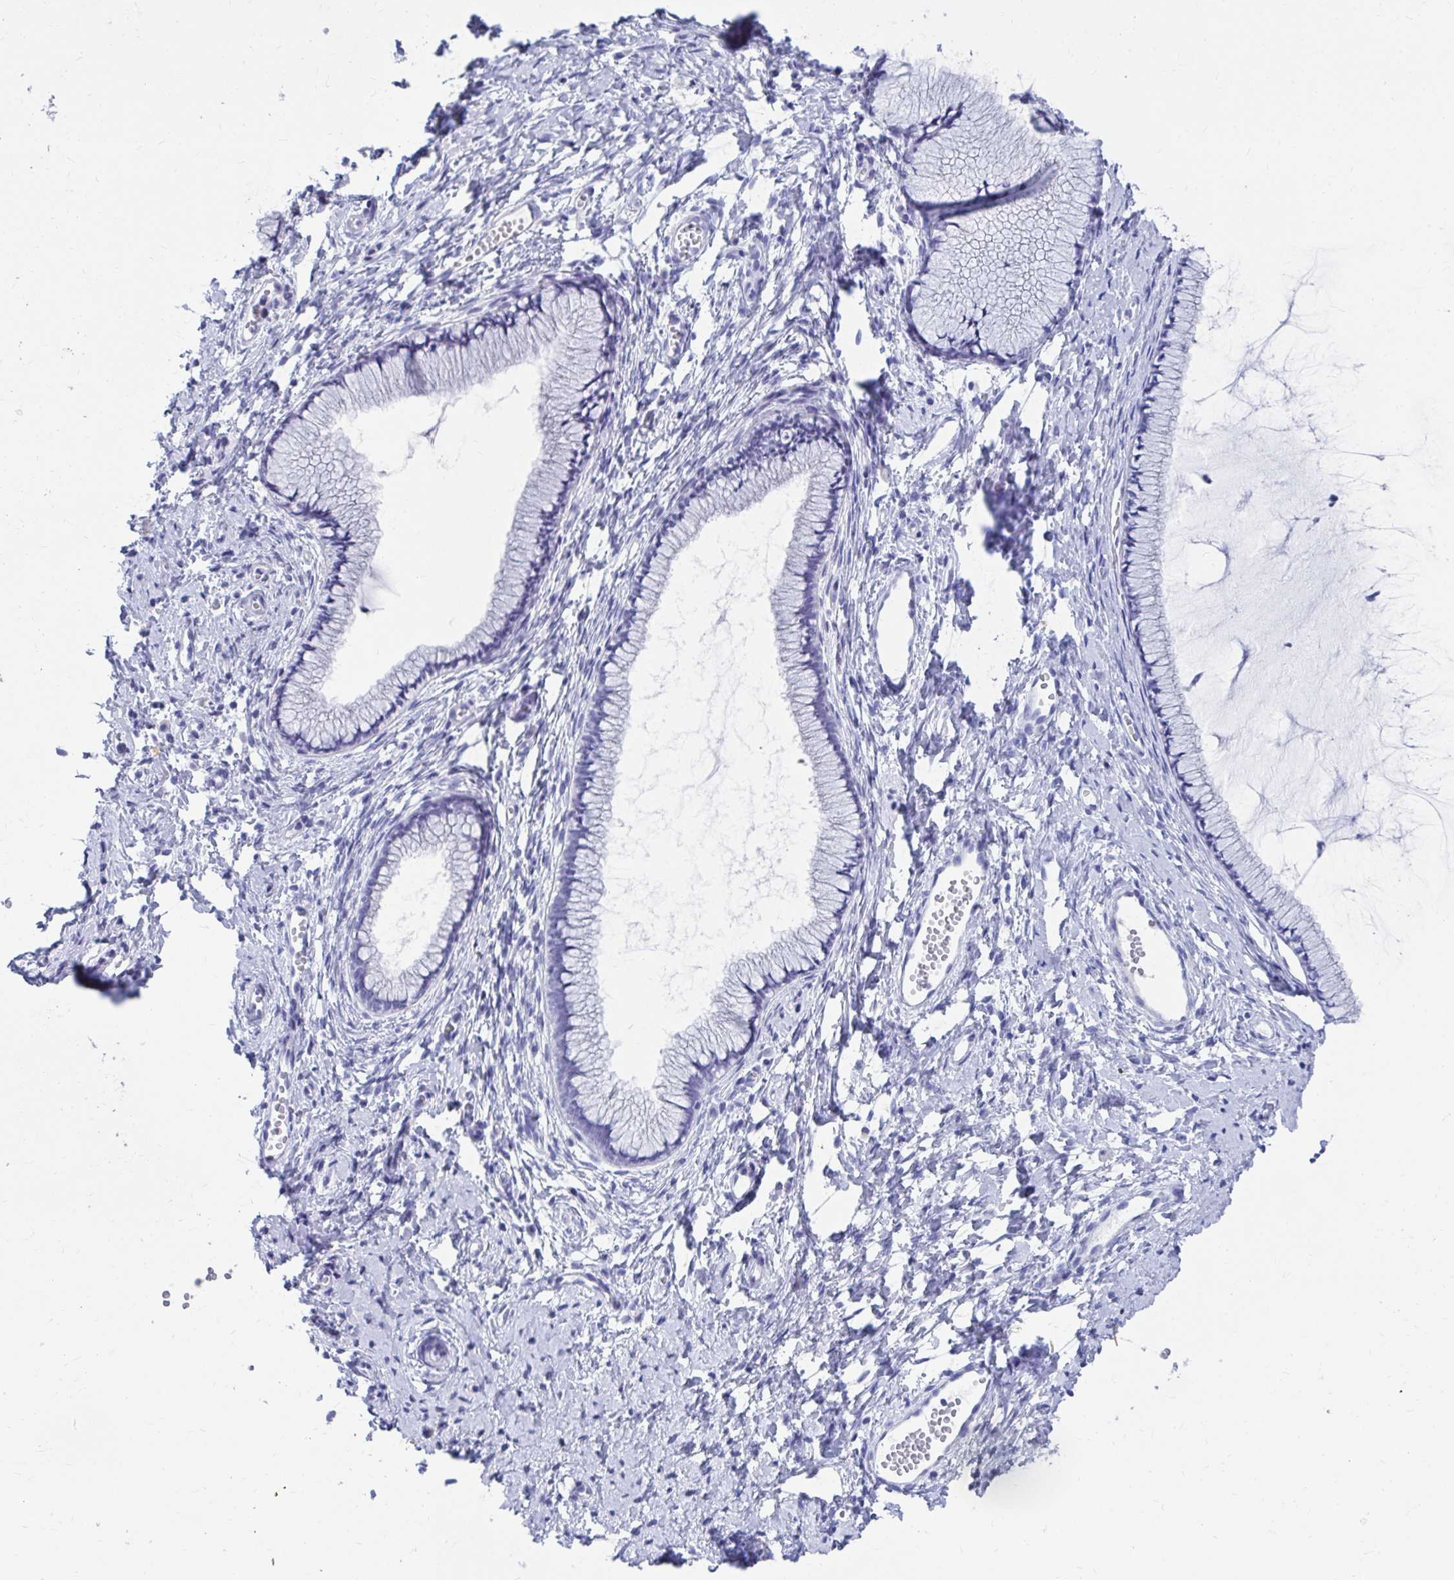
{"staining": {"intensity": "negative", "quantity": "none", "location": "none"}, "tissue": "cervix", "cell_type": "Glandular cells", "image_type": "normal", "snomed": [{"axis": "morphology", "description": "Normal tissue, NOS"}, {"axis": "topography", "description": "Cervix"}], "caption": "An image of human cervix is negative for staining in glandular cells.", "gene": "DPEP3", "patient": {"sex": "female", "age": 40}}